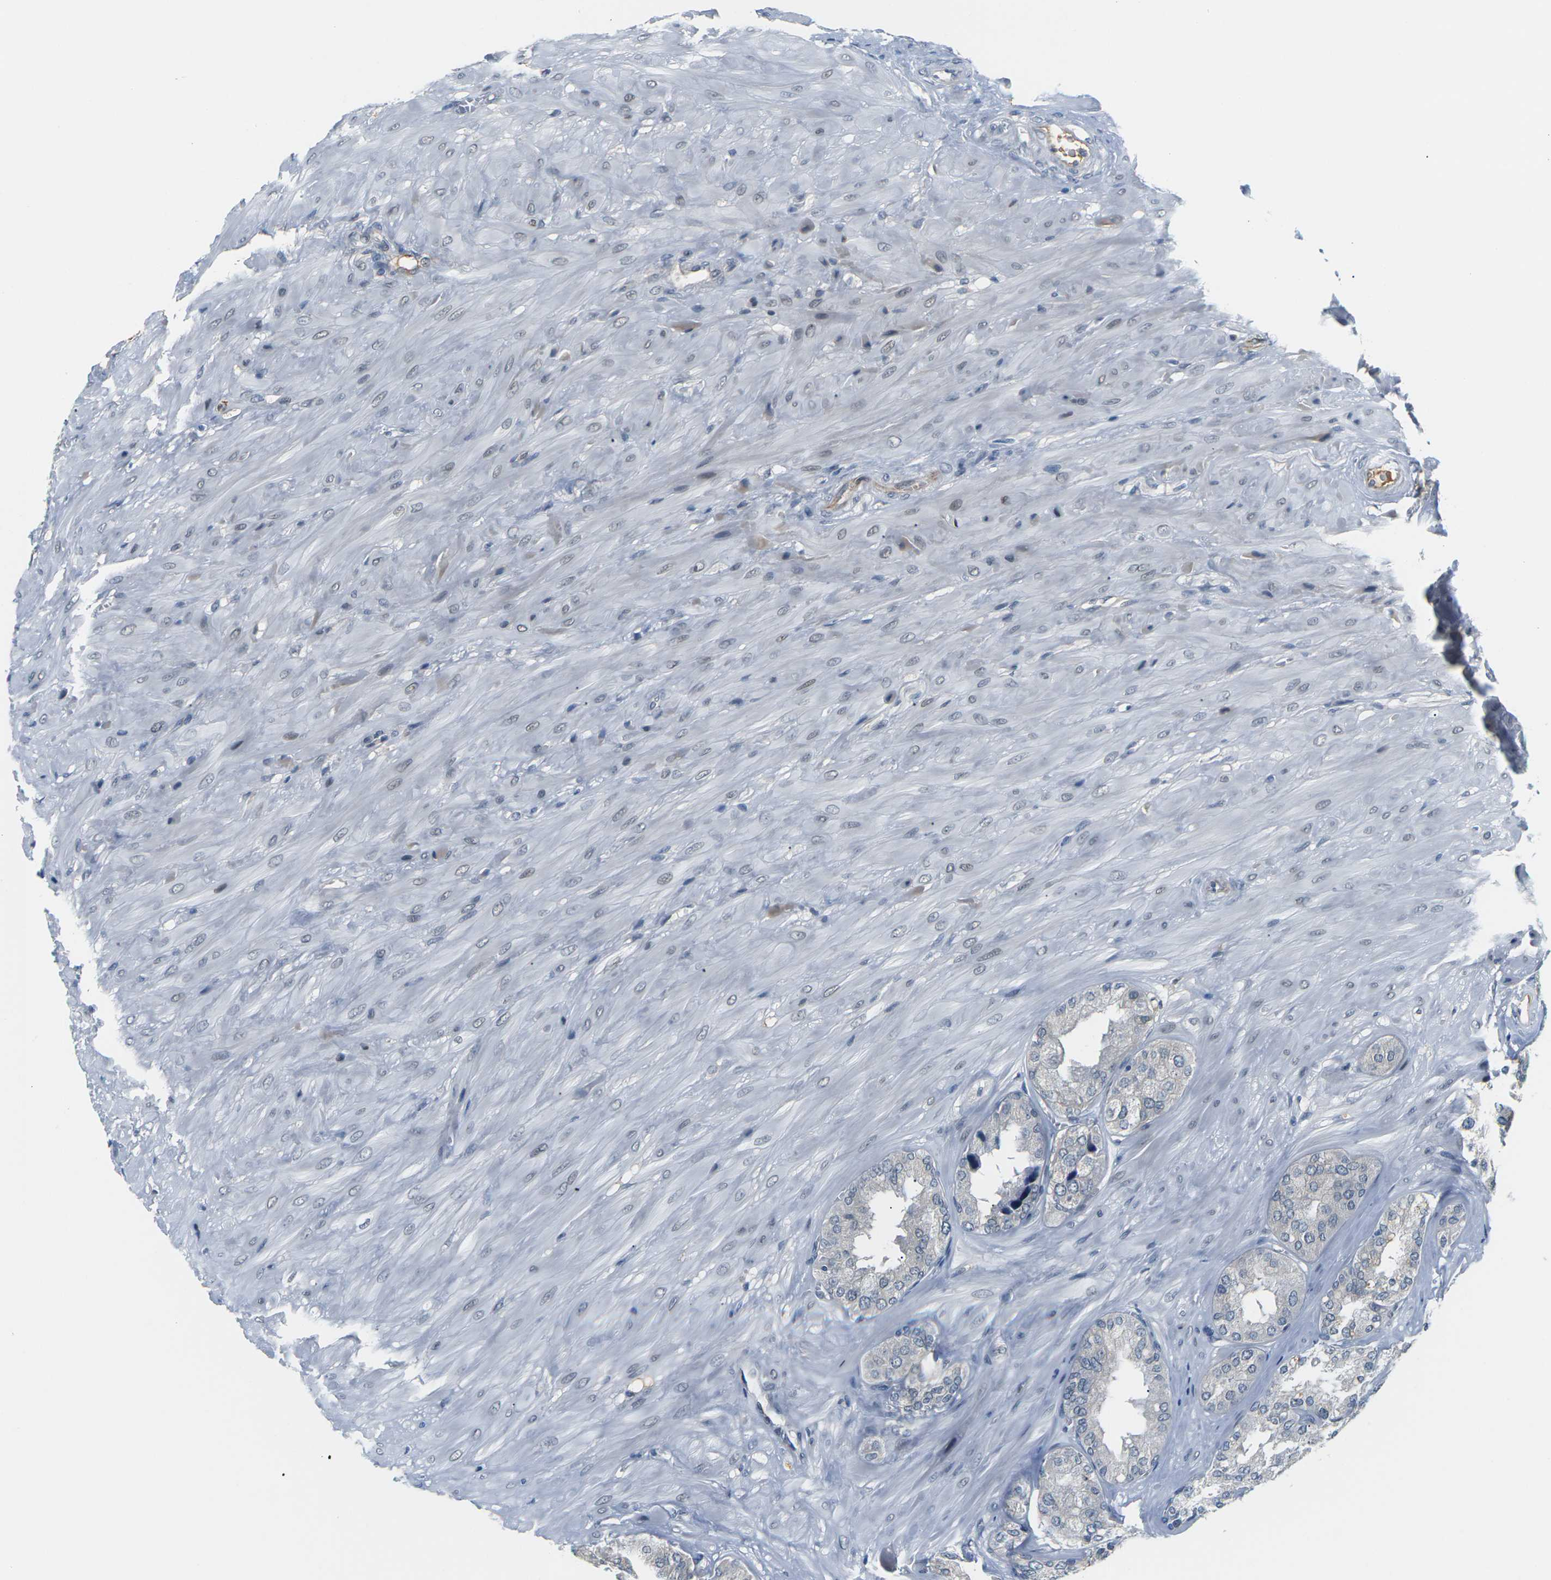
{"staining": {"intensity": "negative", "quantity": "none", "location": "none"}, "tissue": "seminal vesicle", "cell_type": "Glandular cells", "image_type": "normal", "snomed": [{"axis": "morphology", "description": "Normal tissue, NOS"}, {"axis": "topography", "description": "Prostate"}, {"axis": "topography", "description": "Seminal veicle"}], "caption": "IHC image of benign seminal vesicle: seminal vesicle stained with DAB (3,3'-diaminobenzidine) displays no significant protein staining in glandular cells. The staining is performed using DAB brown chromogen with nuclei counter-stained in using hematoxylin.", "gene": "PKP2", "patient": {"sex": "male", "age": 51}}